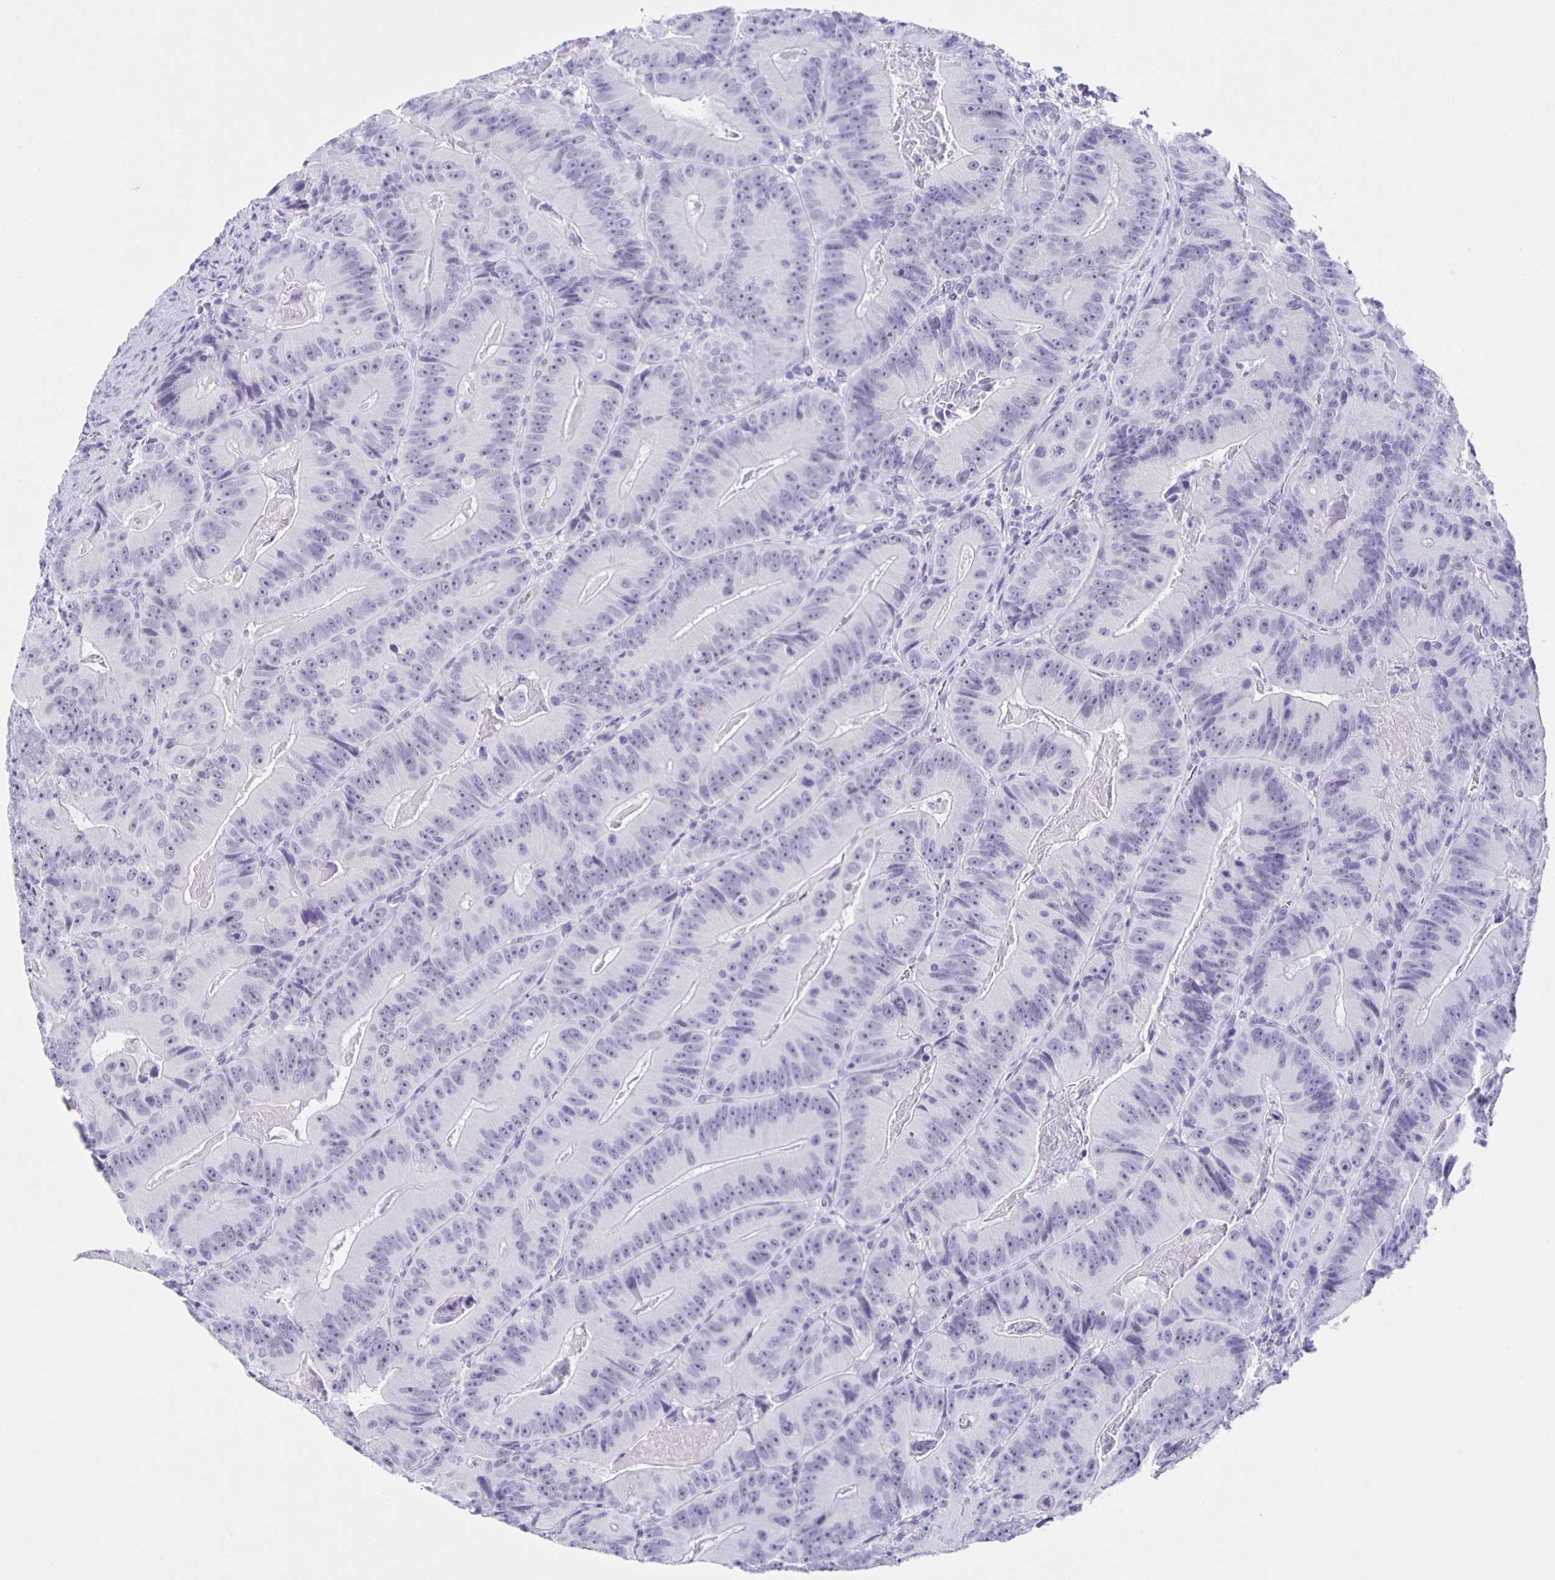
{"staining": {"intensity": "negative", "quantity": "none", "location": "none"}, "tissue": "colorectal cancer", "cell_type": "Tumor cells", "image_type": "cancer", "snomed": [{"axis": "morphology", "description": "Adenocarcinoma, NOS"}, {"axis": "topography", "description": "Colon"}], "caption": "A micrograph of human adenocarcinoma (colorectal) is negative for staining in tumor cells. Brightfield microscopy of immunohistochemistry stained with DAB (3,3'-diaminobenzidine) (brown) and hematoxylin (blue), captured at high magnification.", "gene": "TPPP", "patient": {"sex": "female", "age": 86}}